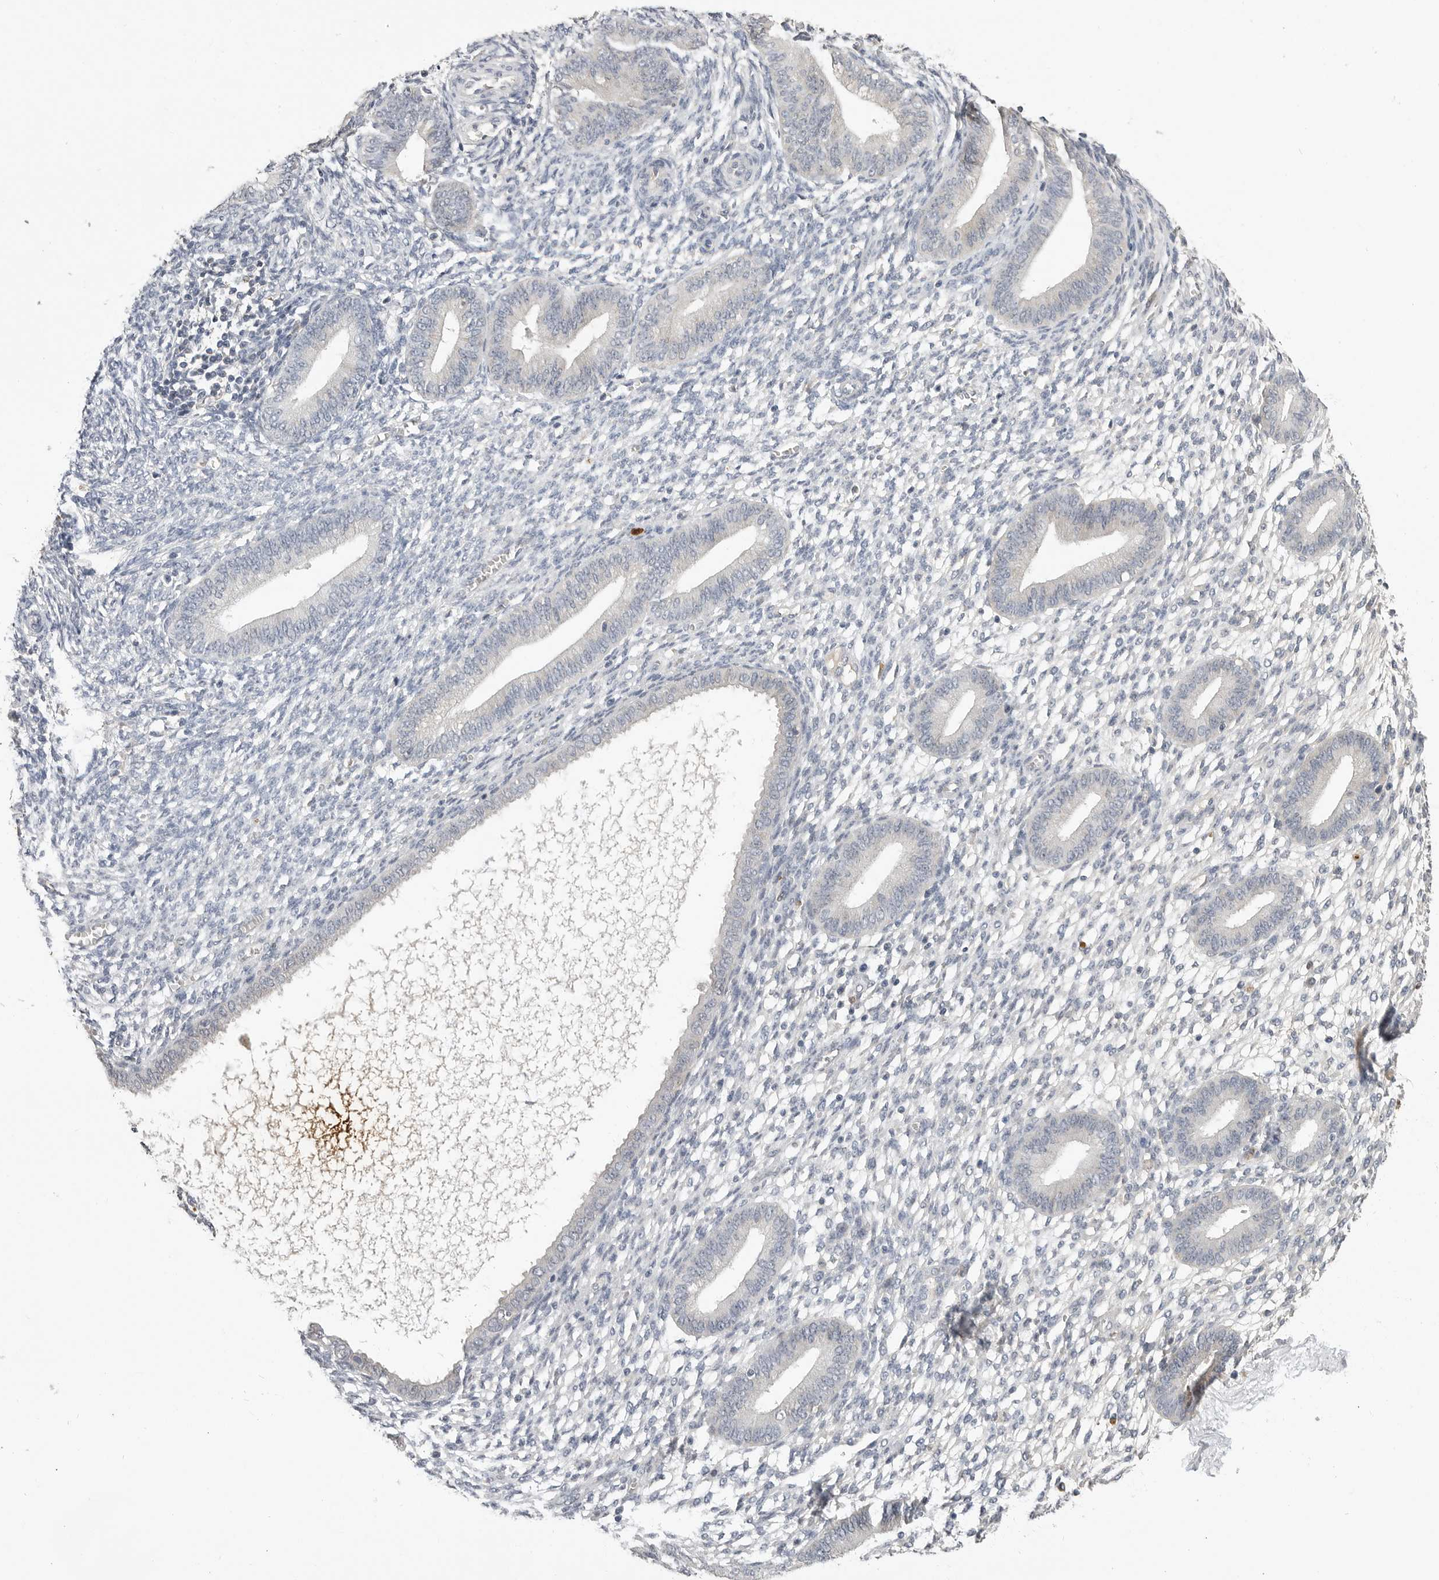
{"staining": {"intensity": "negative", "quantity": "none", "location": "none"}, "tissue": "endometrium", "cell_type": "Cells in endometrial stroma", "image_type": "normal", "snomed": [{"axis": "morphology", "description": "Normal tissue, NOS"}, {"axis": "topography", "description": "Endometrium"}], "caption": "DAB immunohistochemical staining of normal endometrium displays no significant staining in cells in endometrial stroma. (IHC, brightfield microscopy, high magnification).", "gene": "LTBR", "patient": {"sex": "female", "age": 46}}